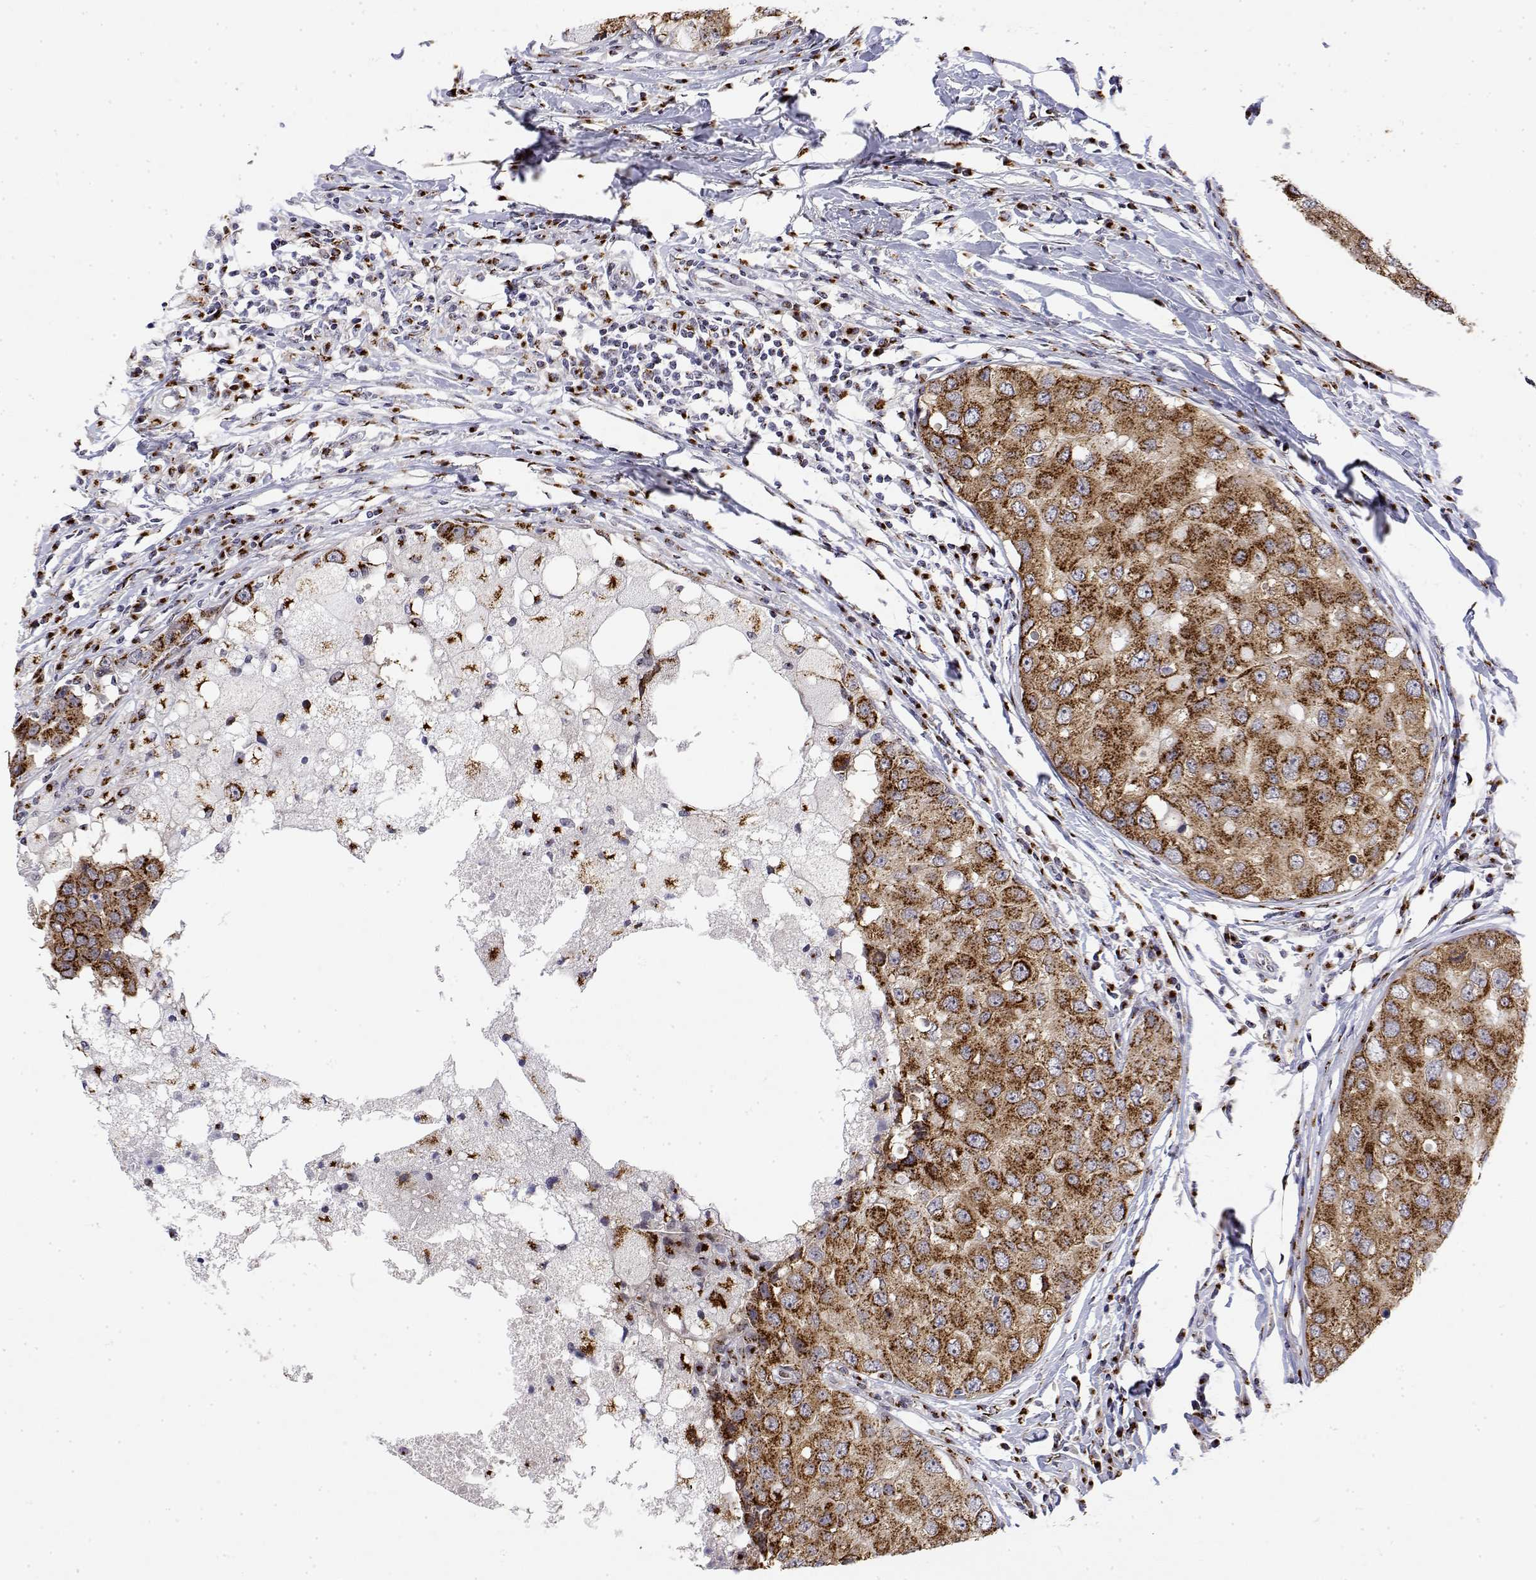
{"staining": {"intensity": "strong", "quantity": ">75%", "location": "cytoplasmic/membranous"}, "tissue": "breast cancer", "cell_type": "Tumor cells", "image_type": "cancer", "snomed": [{"axis": "morphology", "description": "Duct carcinoma"}, {"axis": "topography", "description": "Breast"}], "caption": "Protein analysis of invasive ductal carcinoma (breast) tissue demonstrates strong cytoplasmic/membranous expression in approximately >75% of tumor cells.", "gene": "YIPF3", "patient": {"sex": "female", "age": 27}}